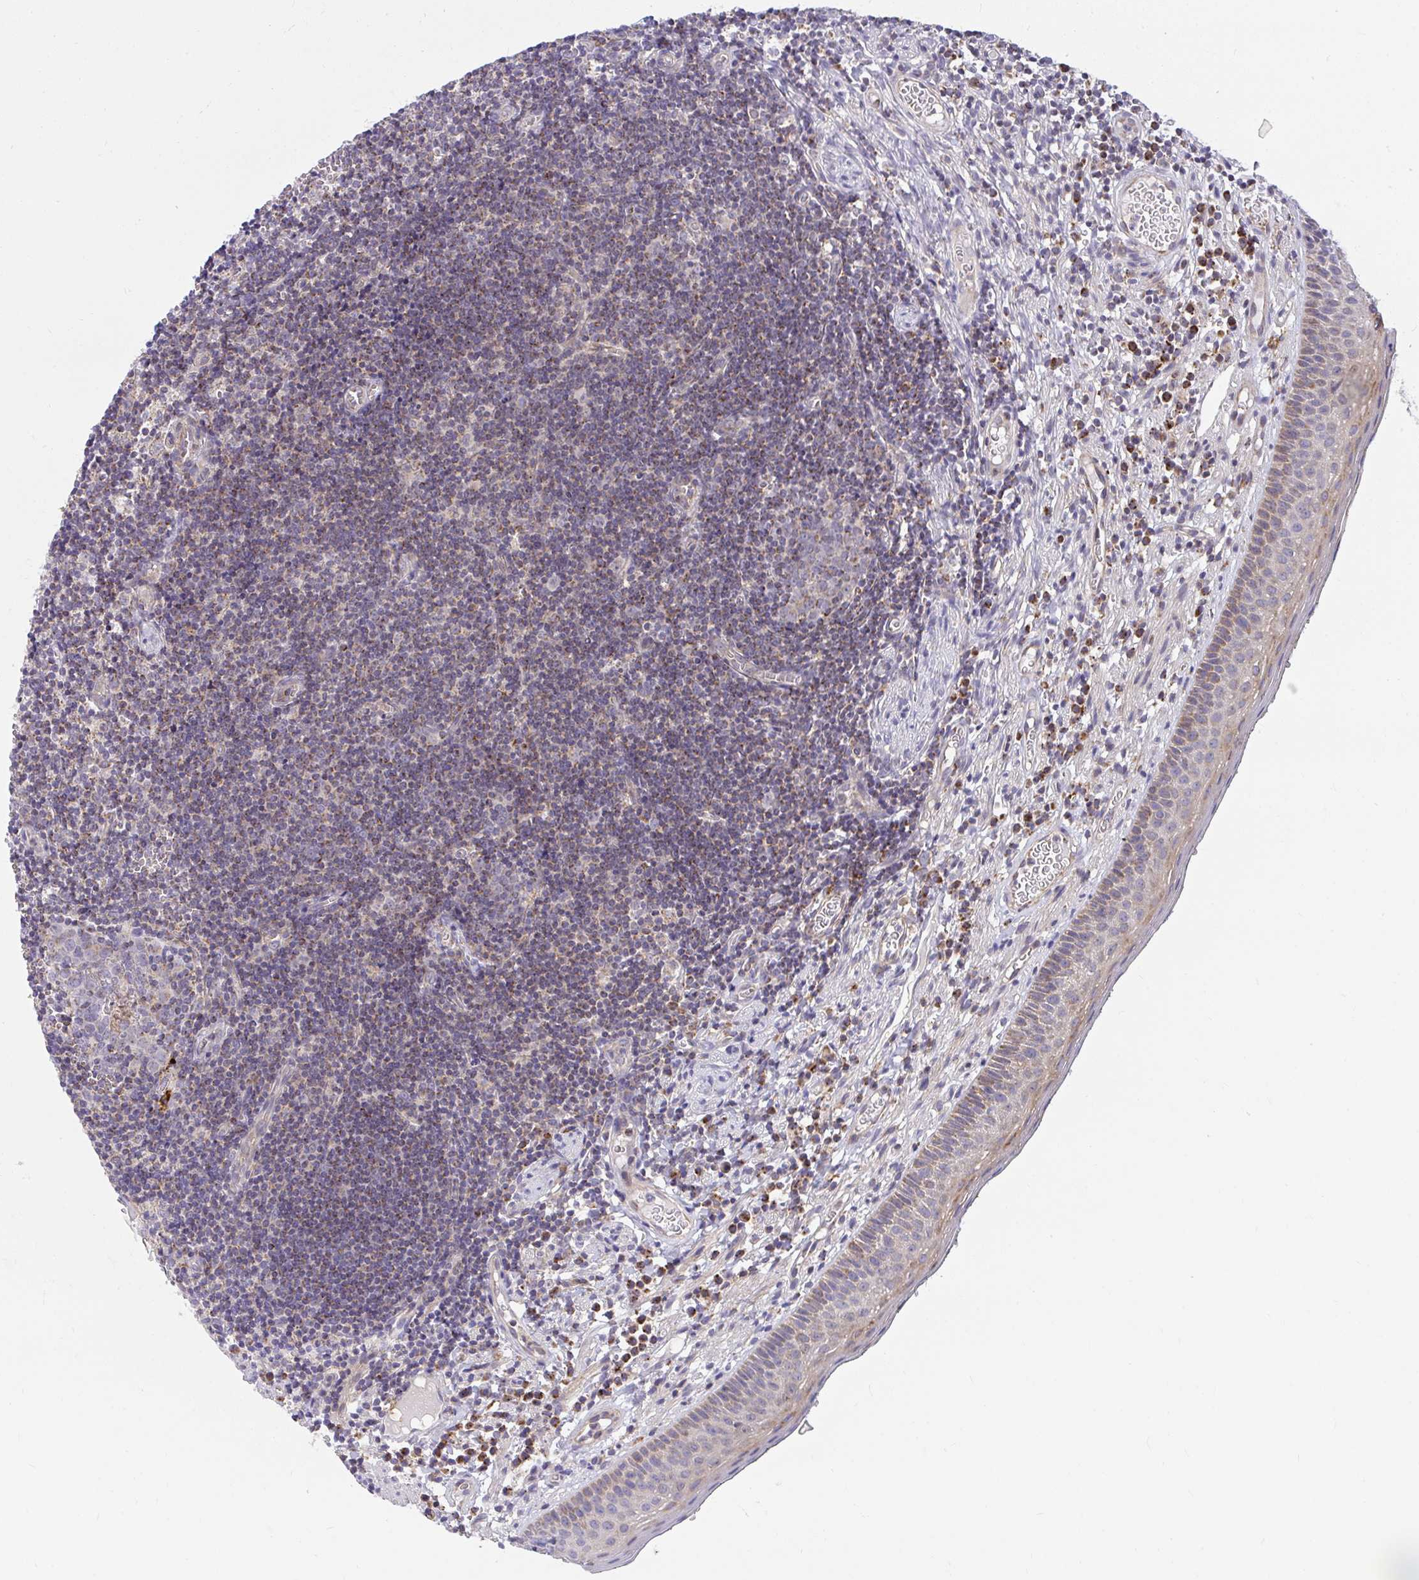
{"staining": {"intensity": "moderate", "quantity": "25%-75%", "location": "cytoplasmic/membranous"}, "tissue": "oral mucosa", "cell_type": "Squamous epithelial cells", "image_type": "normal", "snomed": [{"axis": "morphology", "description": "Normal tissue, NOS"}, {"axis": "morphology", "description": "Squamous cell carcinoma, NOS"}, {"axis": "topography", "description": "Oral tissue"}, {"axis": "topography", "description": "Head-Neck"}], "caption": "DAB immunohistochemical staining of normal oral mucosa reveals moderate cytoplasmic/membranous protein expression in approximately 25%-75% of squamous epithelial cells.", "gene": "SRRM4", "patient": {"sex": "male", "age": 58}}